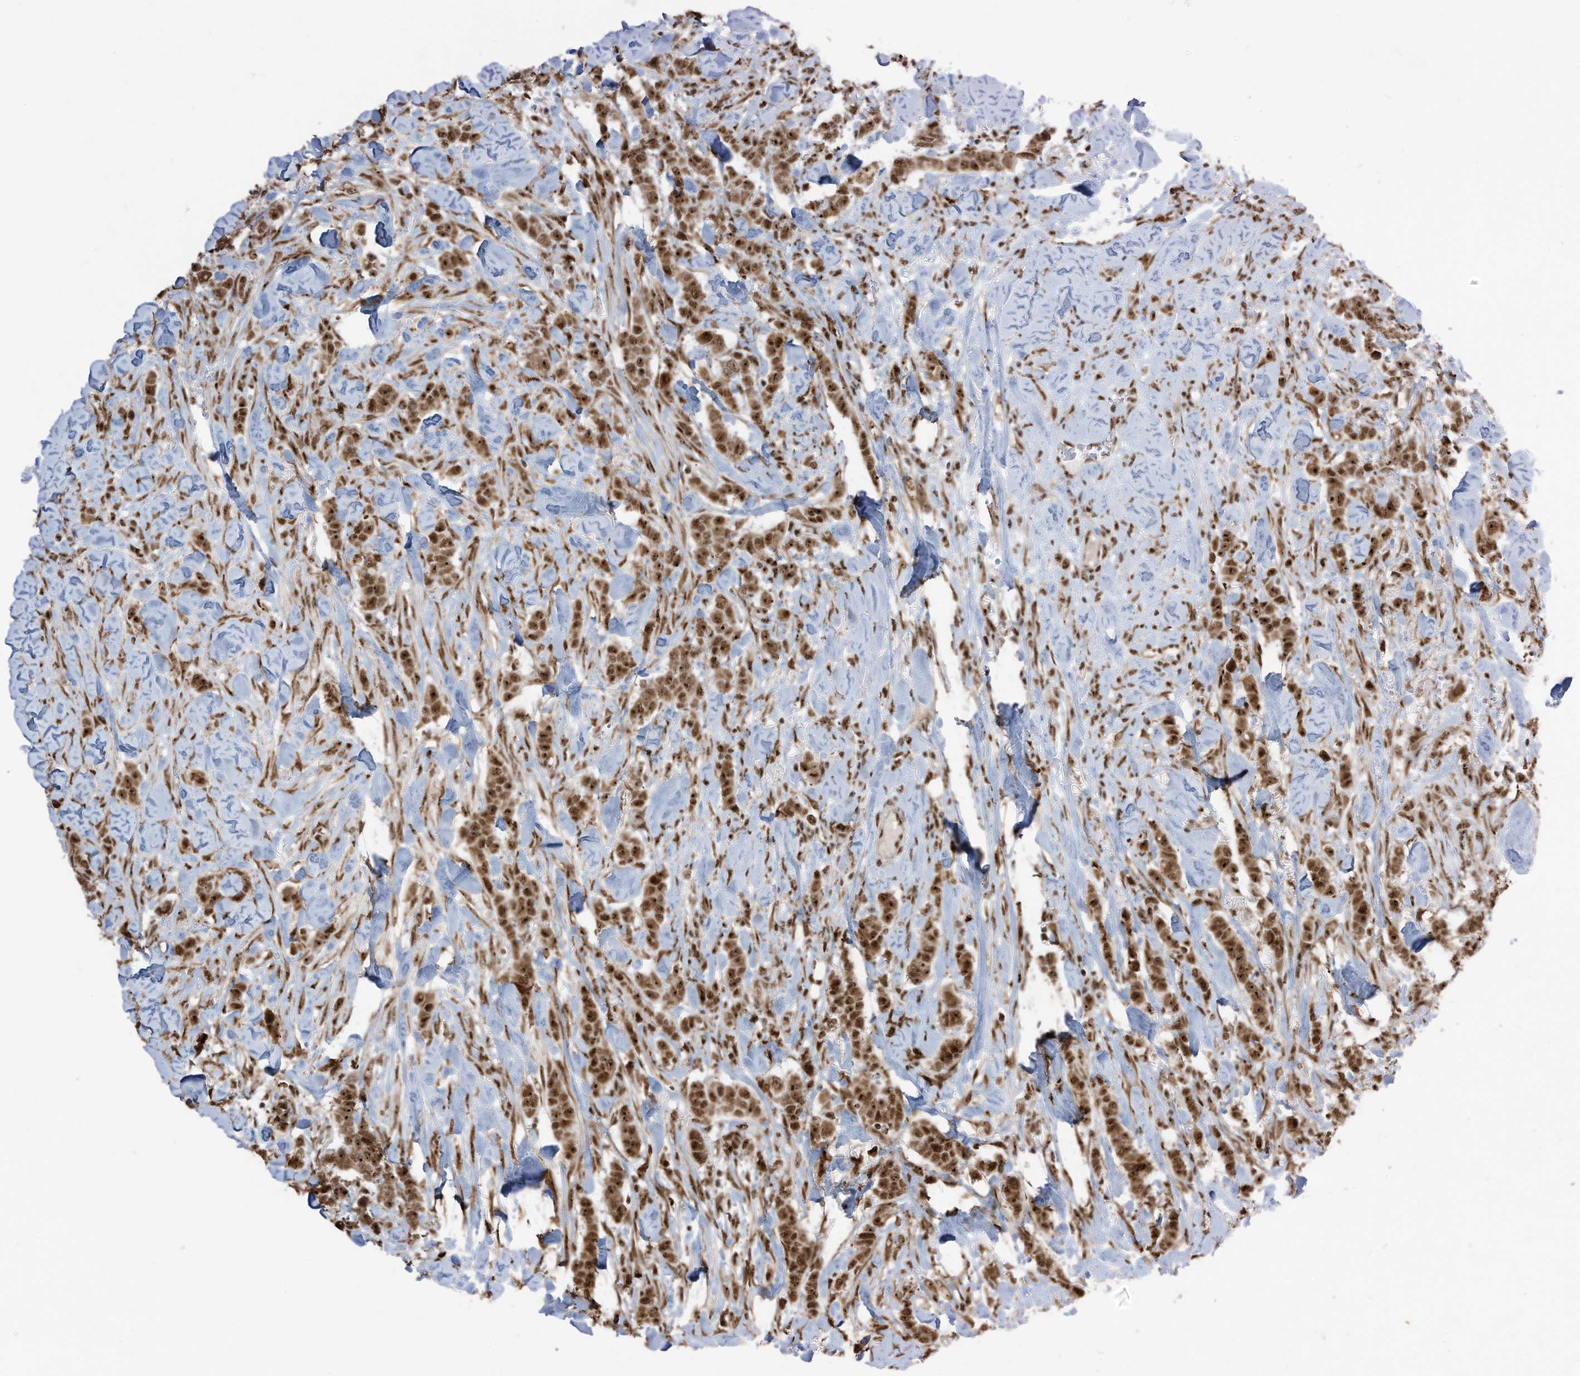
{"staining": {"intensity": "strong", "quantity": ">75%", "location": "nuclear"}, "tissue": "breast cancer", "cell_type": "Tumor cells", "image_type": "cancer", "snomed": [{"axis": "morphology", "description": "Duct carcinoma"}, {"axis": "topography", "description": "Breast"}], "caption": "Tumor cells exhibit strong nuclear positivity in approximately >75% of cells in infiltrating ductal carcinoma (breast). The staining was performed using DAB (3,3'-diaminobenzidine), with brown indicating positive protein expression. Nuclei are stained blue with hematoxylin.", "gene": "LBH", "patient": {"sex": "female", "age": 40}}